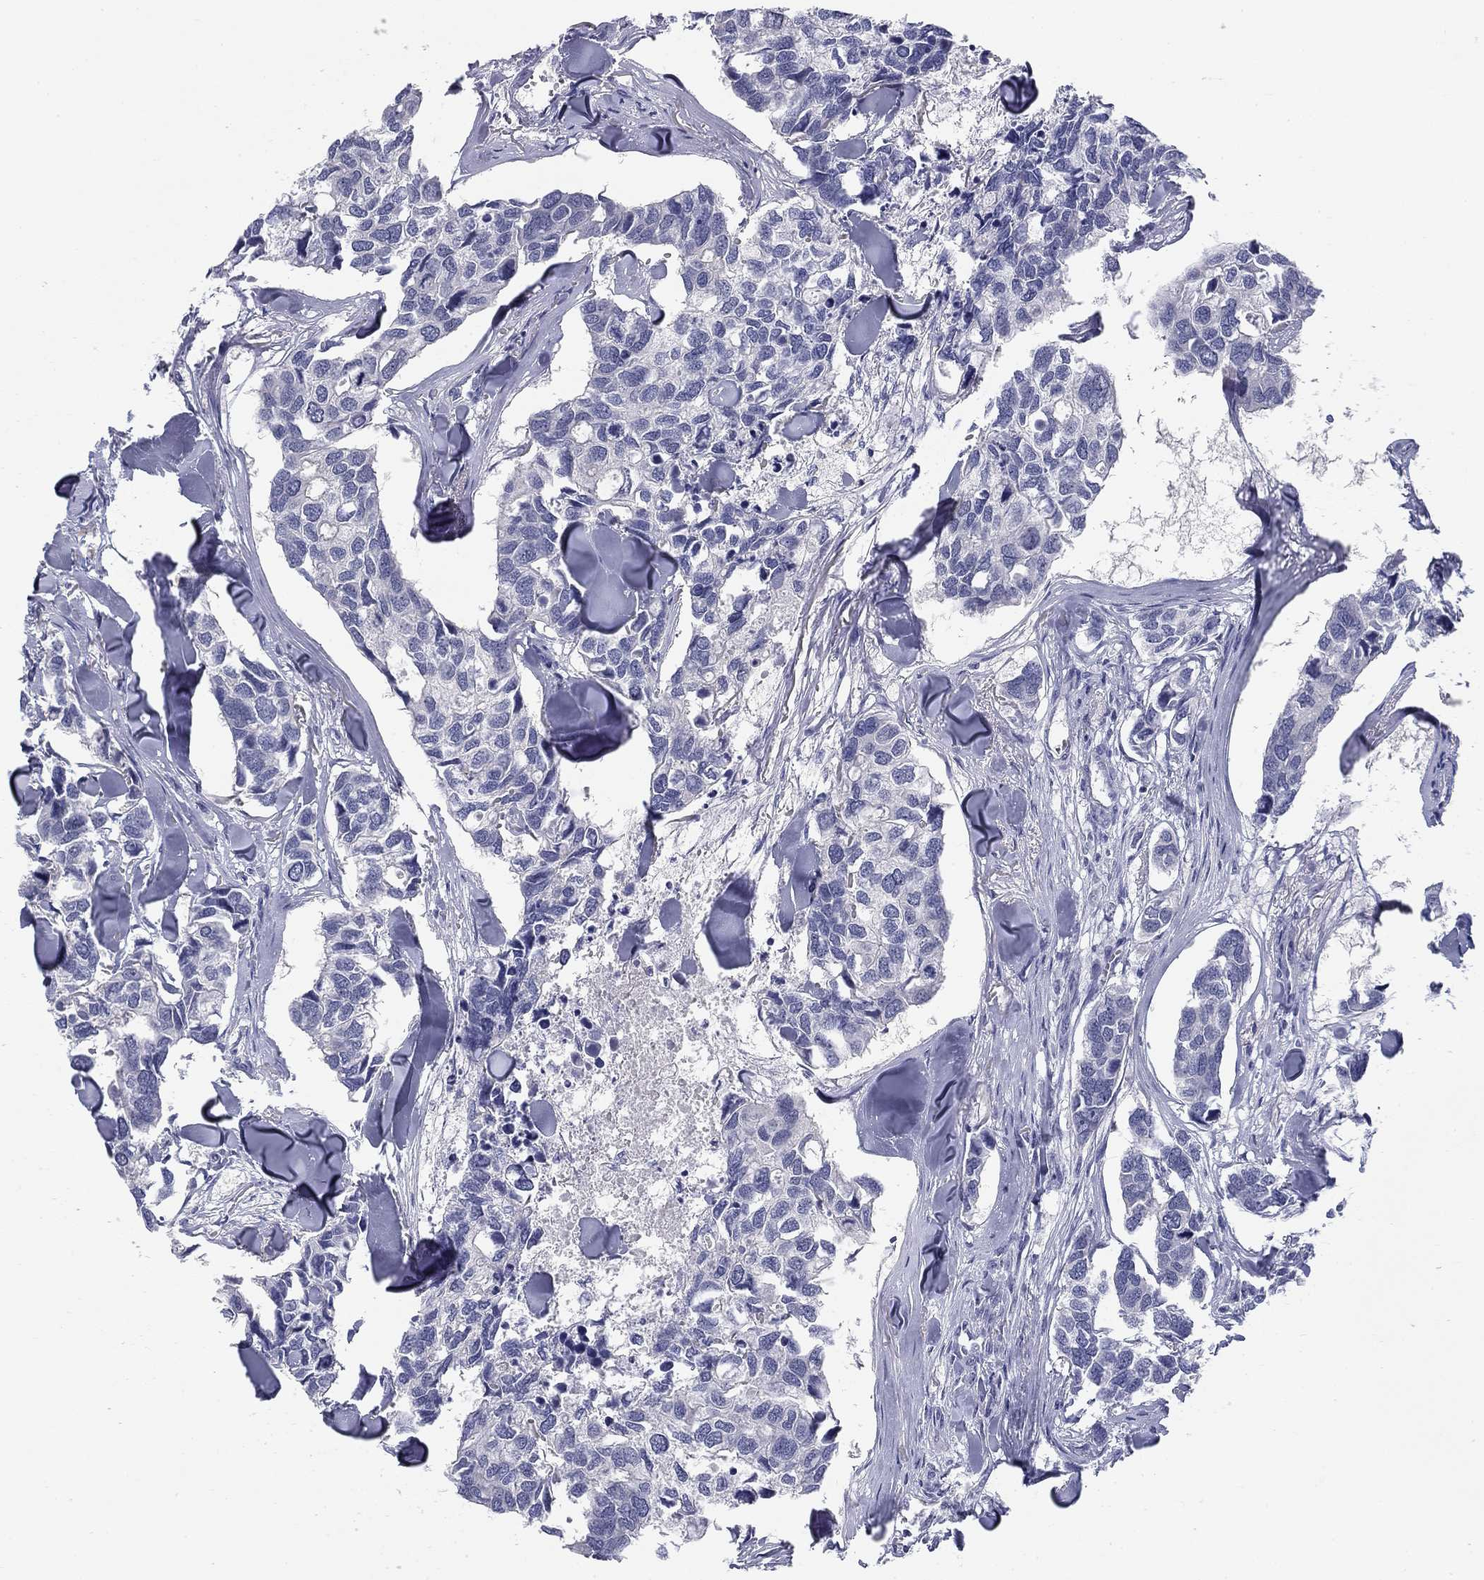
{"staining": {"intensity": "negative", "quantity": "none", "location": "none"}, "tissue": "breast cancer", "cell_type": "Tumor cells", "image_type": "cancer", "snomed": [{"axis": "morphology", "description": "Duct carcinoma"}, {"axis": "topography", "description": "Breast"}], "caption": "Human breast cancer stained for a protein using immunohistochemistry (IHC) reveals no staining in tumor cells.", "gene": "TIGD4", "patient": {"sex": "female", "age": 83}}